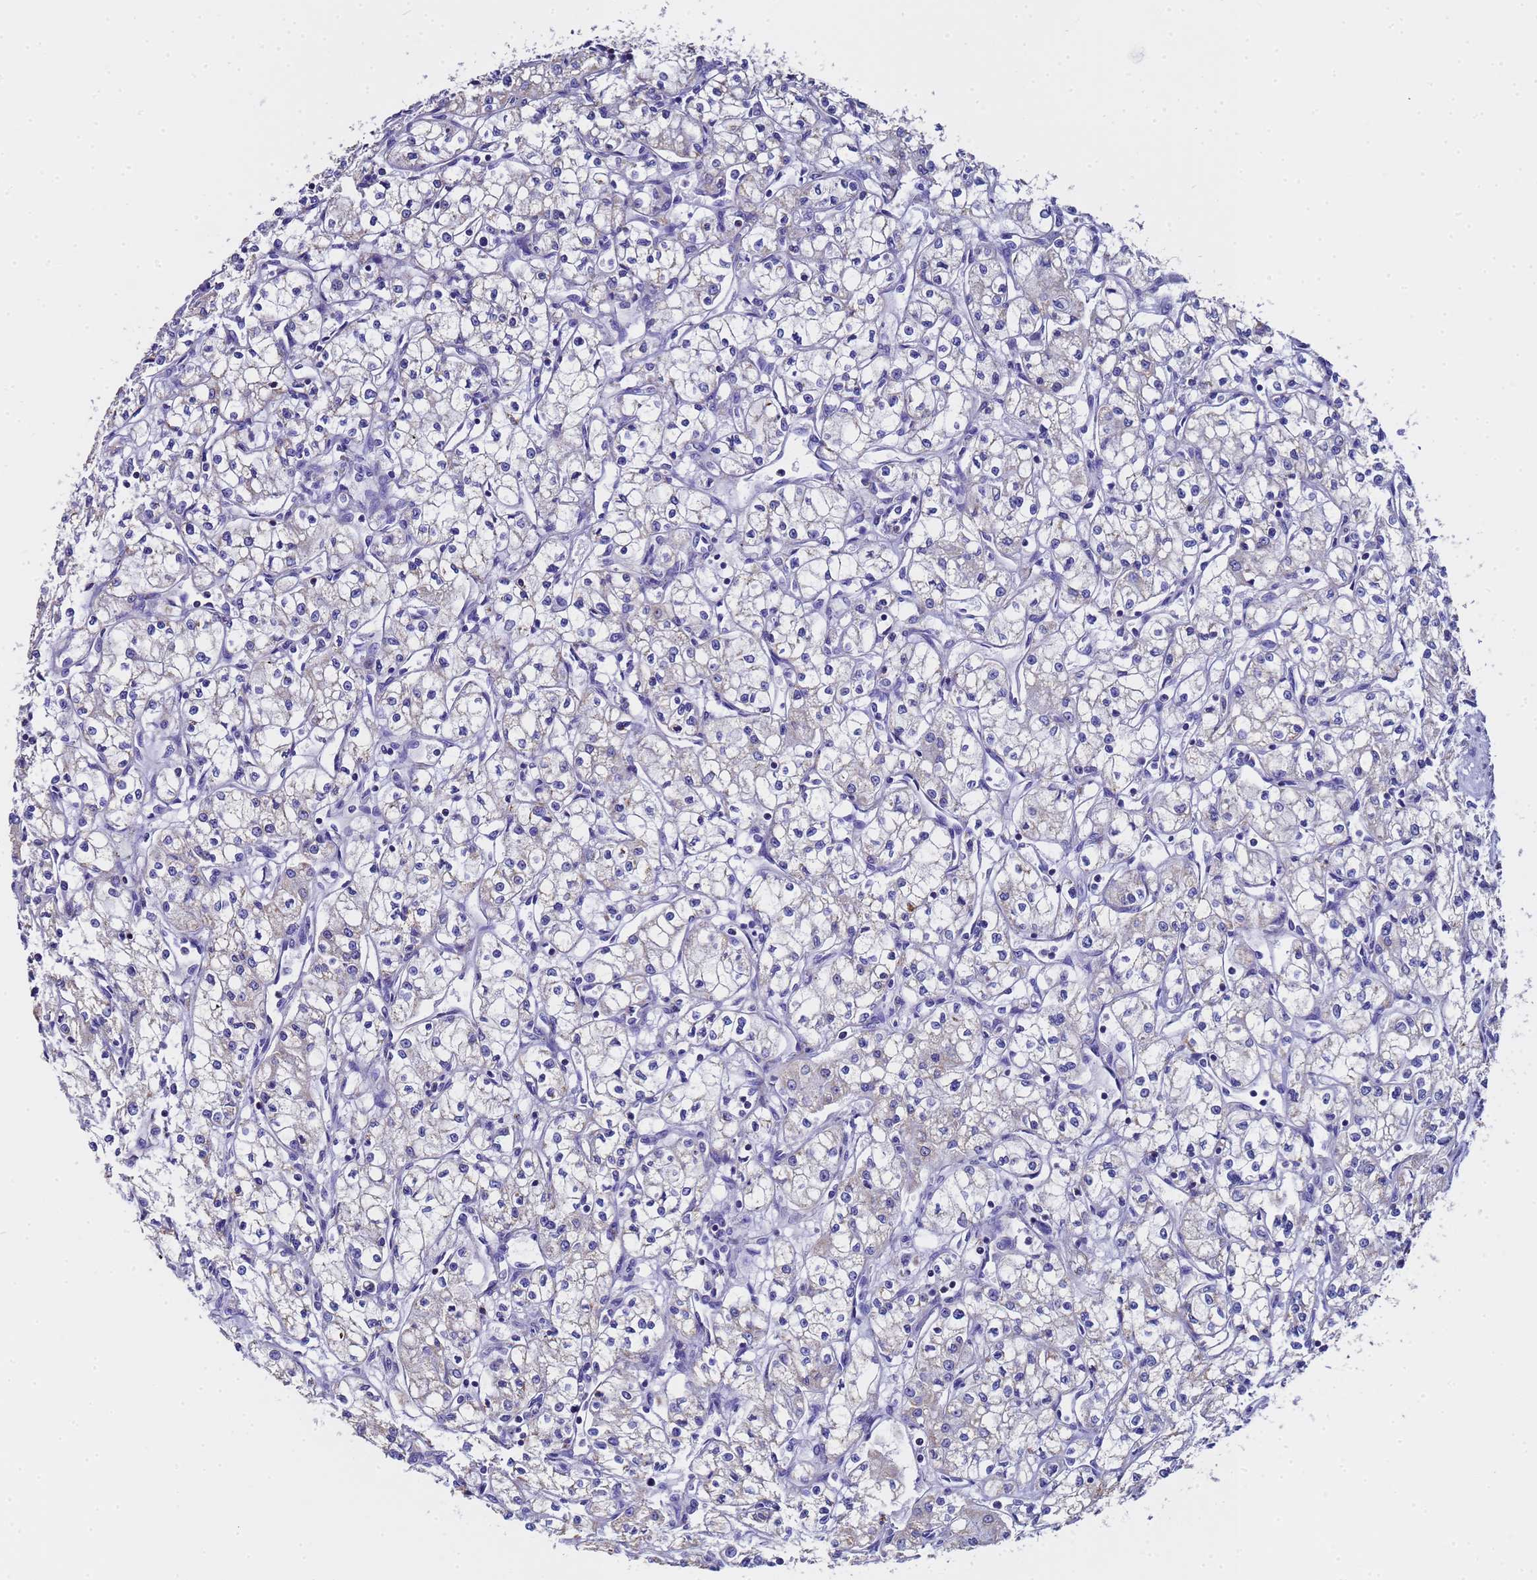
{"staining": {"intensity": "negative", "quantity": "none", "location": "none"}, "tissue": "renal cancer", "cell_type": "Tumor cells", "image_type": "cancer", "snomed": [{"axis": "morphology", "description": "Adenocarcinoma, NOS"}, {"axis": "topography", "description": "Kidney"}], "caption": "Renal cancer (adenocarcinoma) stained for a protein using immunohistochemistry (IHC) demonstrates no staining tumor cells.", "gene": "MRPS12", "patient": {"sex": "male", "age": 59}}